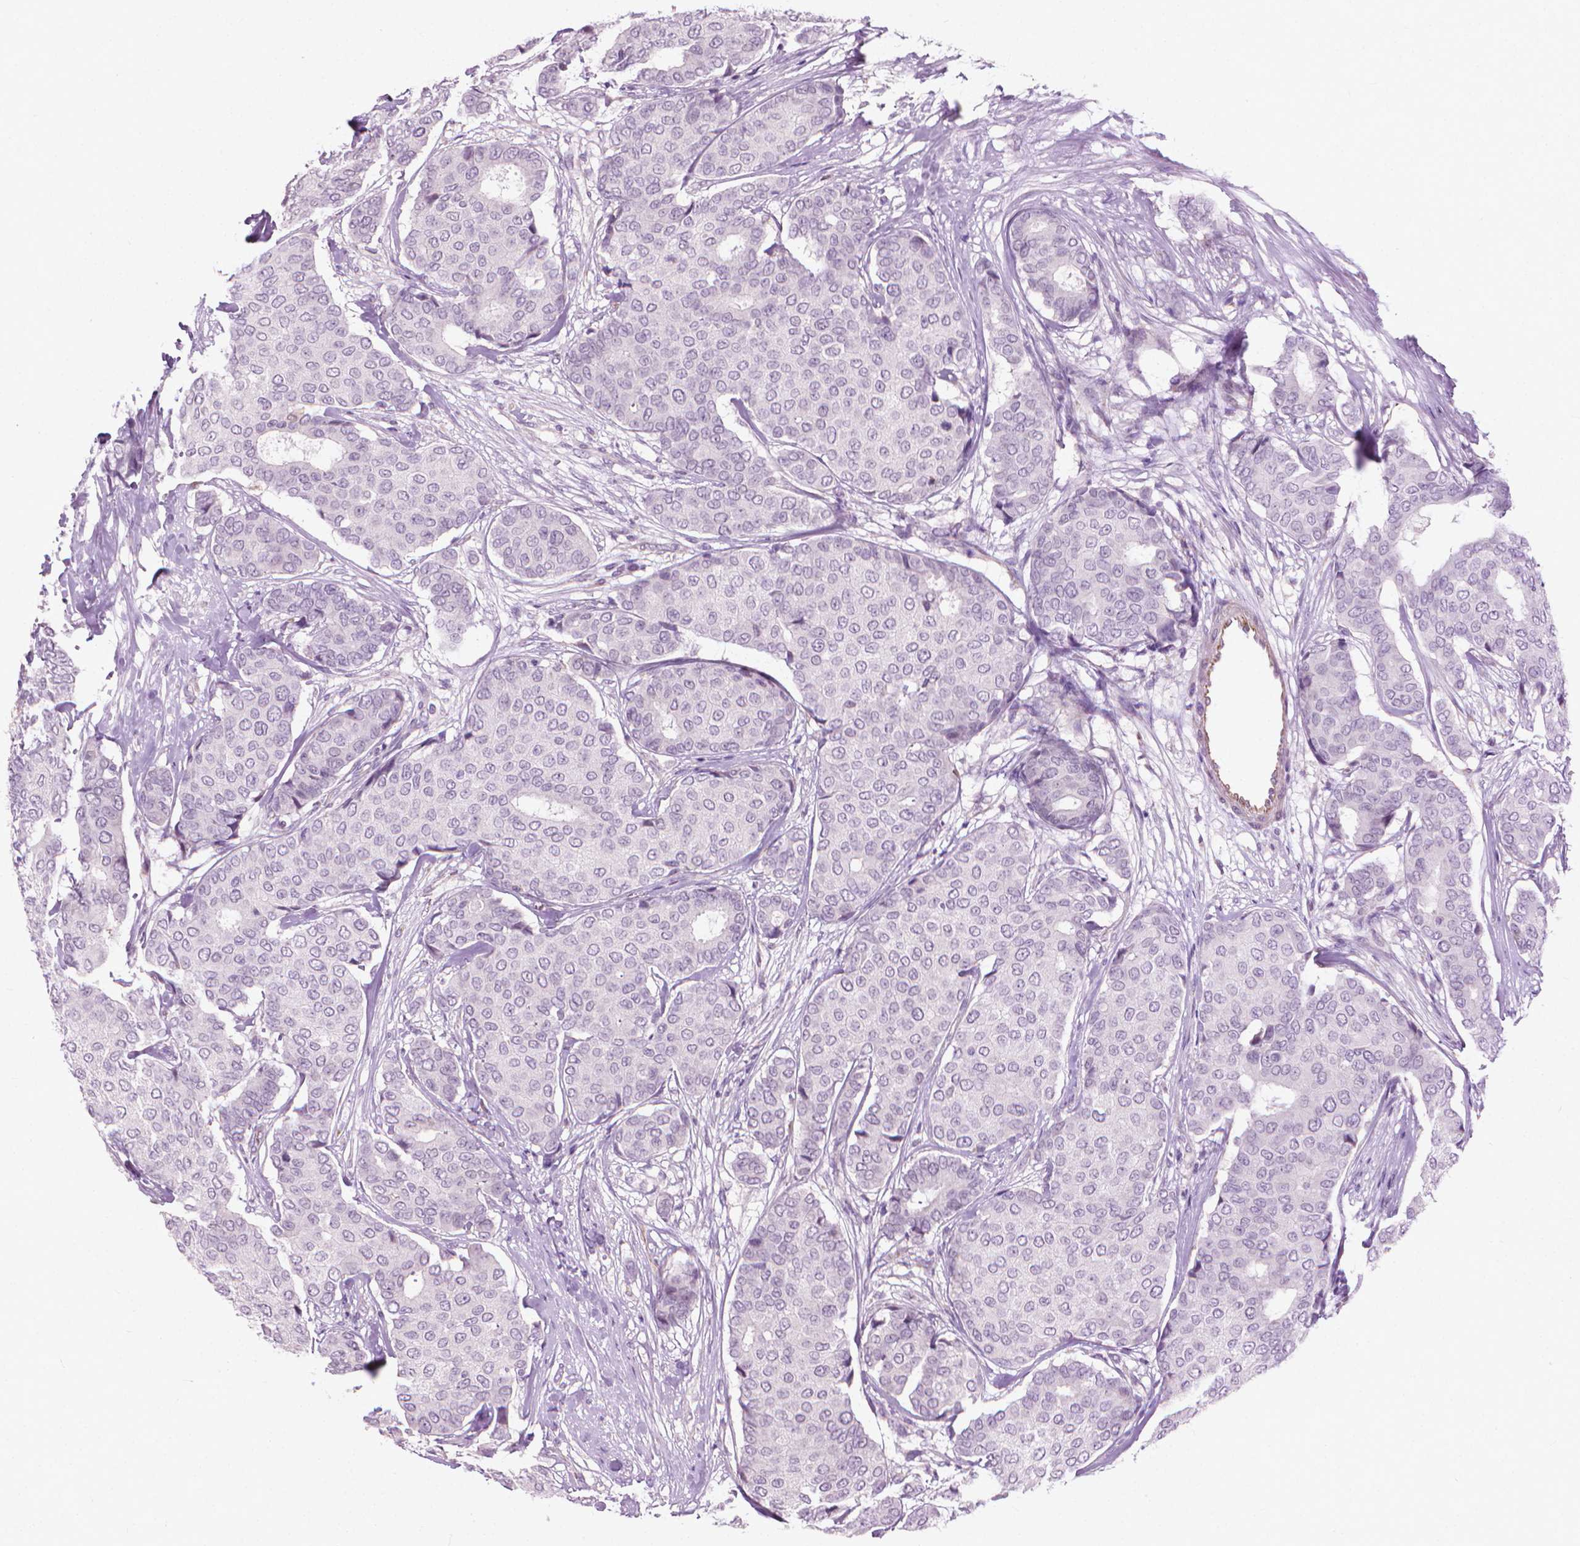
{"staining": {"intensity": "negative", "quantity": "none", "location": "none"}, "tissue": "breast cancer", "cell_type": "Tumor cells", "image_type": "cancer", "snomed": [{"axis": "morphology", "description": "Duct carcinoma"}, {"axis": "topography", "description": "Breast"}], "caption": "Immunohistochemistry (IHC) micrograph of neoplastic tissue: human breast invasive ductal carcinoma stained with DAB demonstrates no significant protein expression in tumor cells. Nuclei are stained in blue.", "gene": "KRT73", "patient": {"sex": "female", "age": 75}}